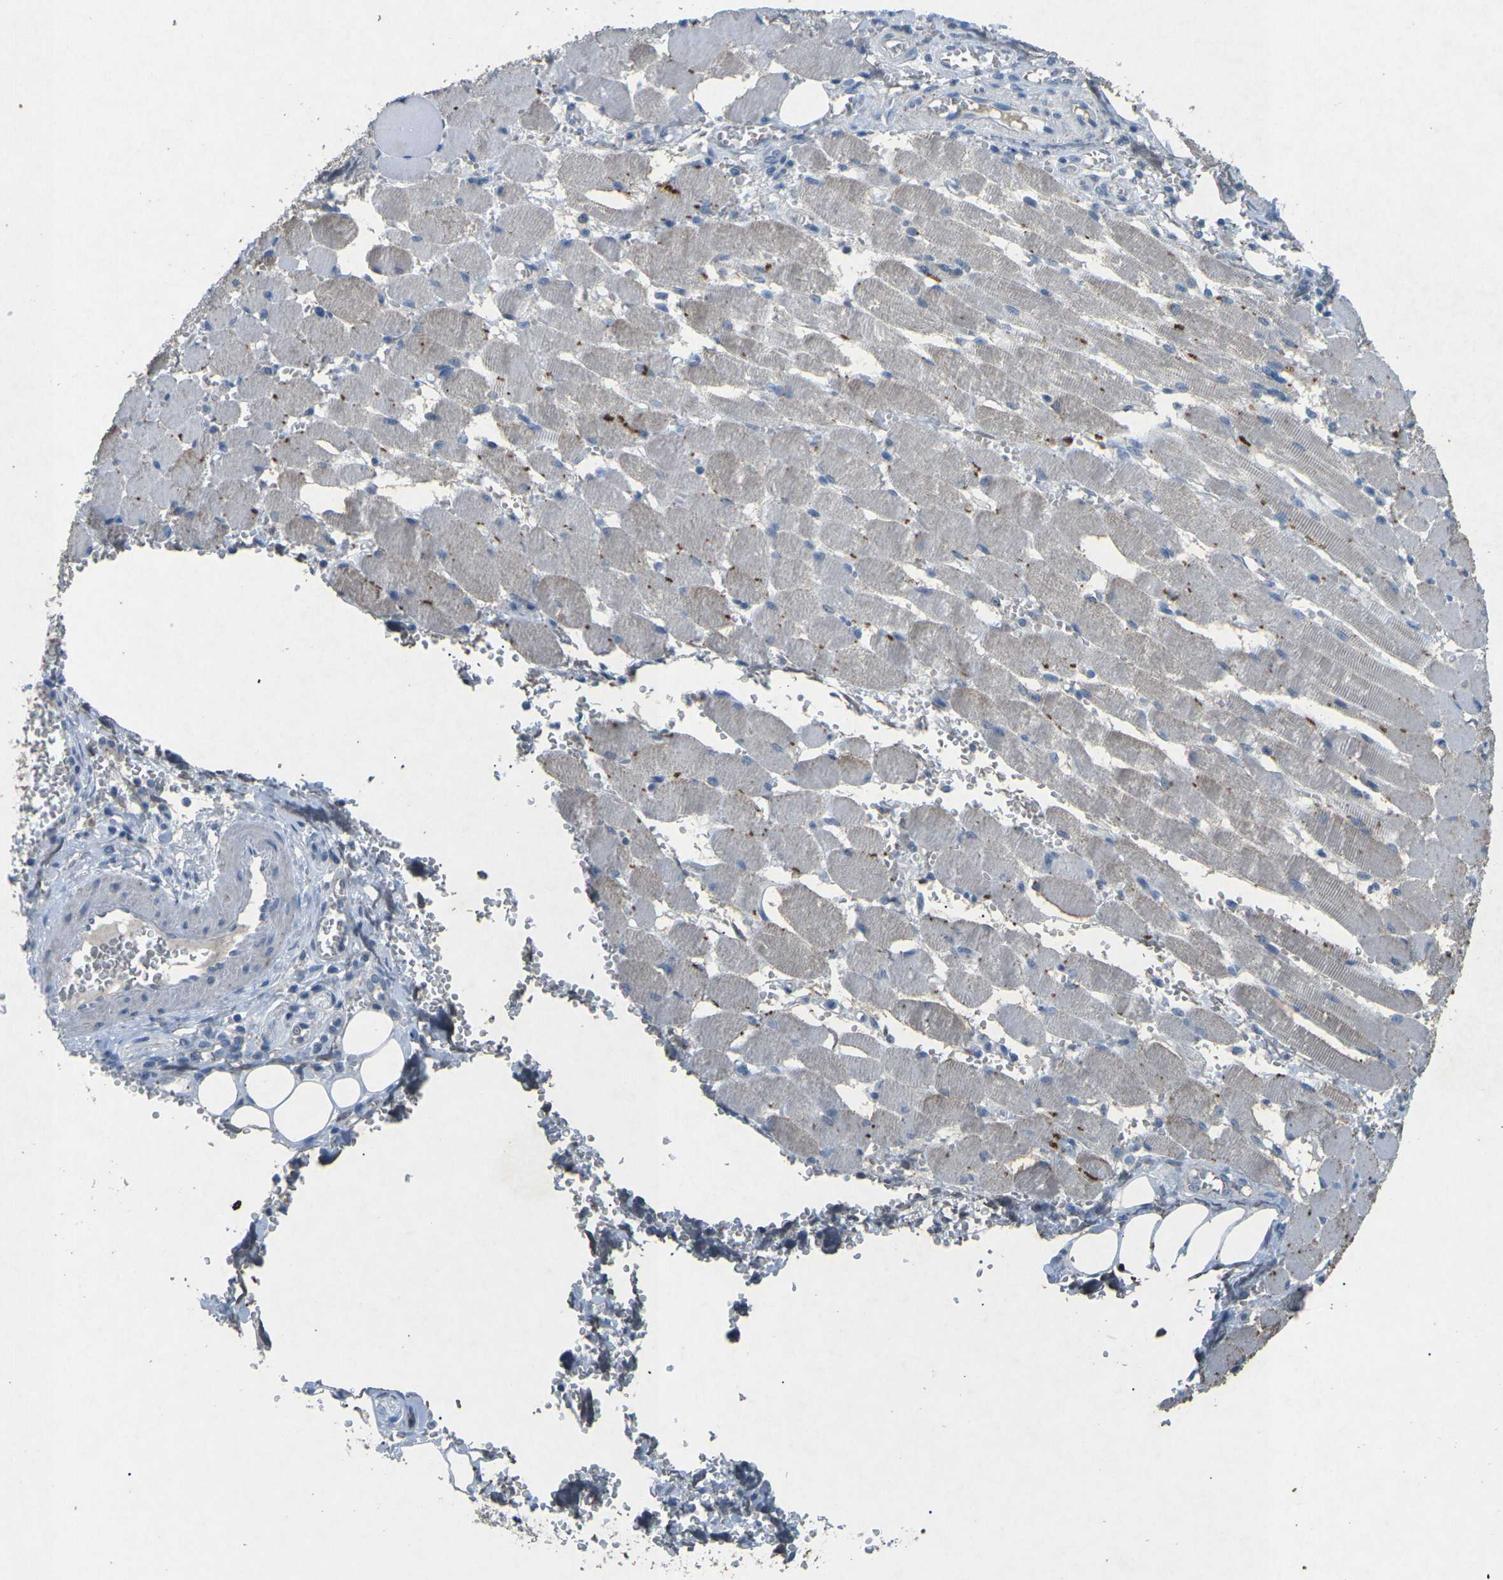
{"staining": {"intensity": "negative", "quantity": "none", "location": "none"}, "tissue": "adipose tissue", "cell_type": "Adipocytes", "image_type": "normal", "snomed": [{"axis": "morphology", "description": "Squamous cell carcinoma, NOS"}, {"axis": "topography", "description": "Oral tissue"}, {"axis": "topography", "description": "Head-Neck"}], "caption": "Adipocytes show no significant expression in benign adipose tissue.", "gene": "A1BG", "patient": {"sex": "female", "age": 50}}